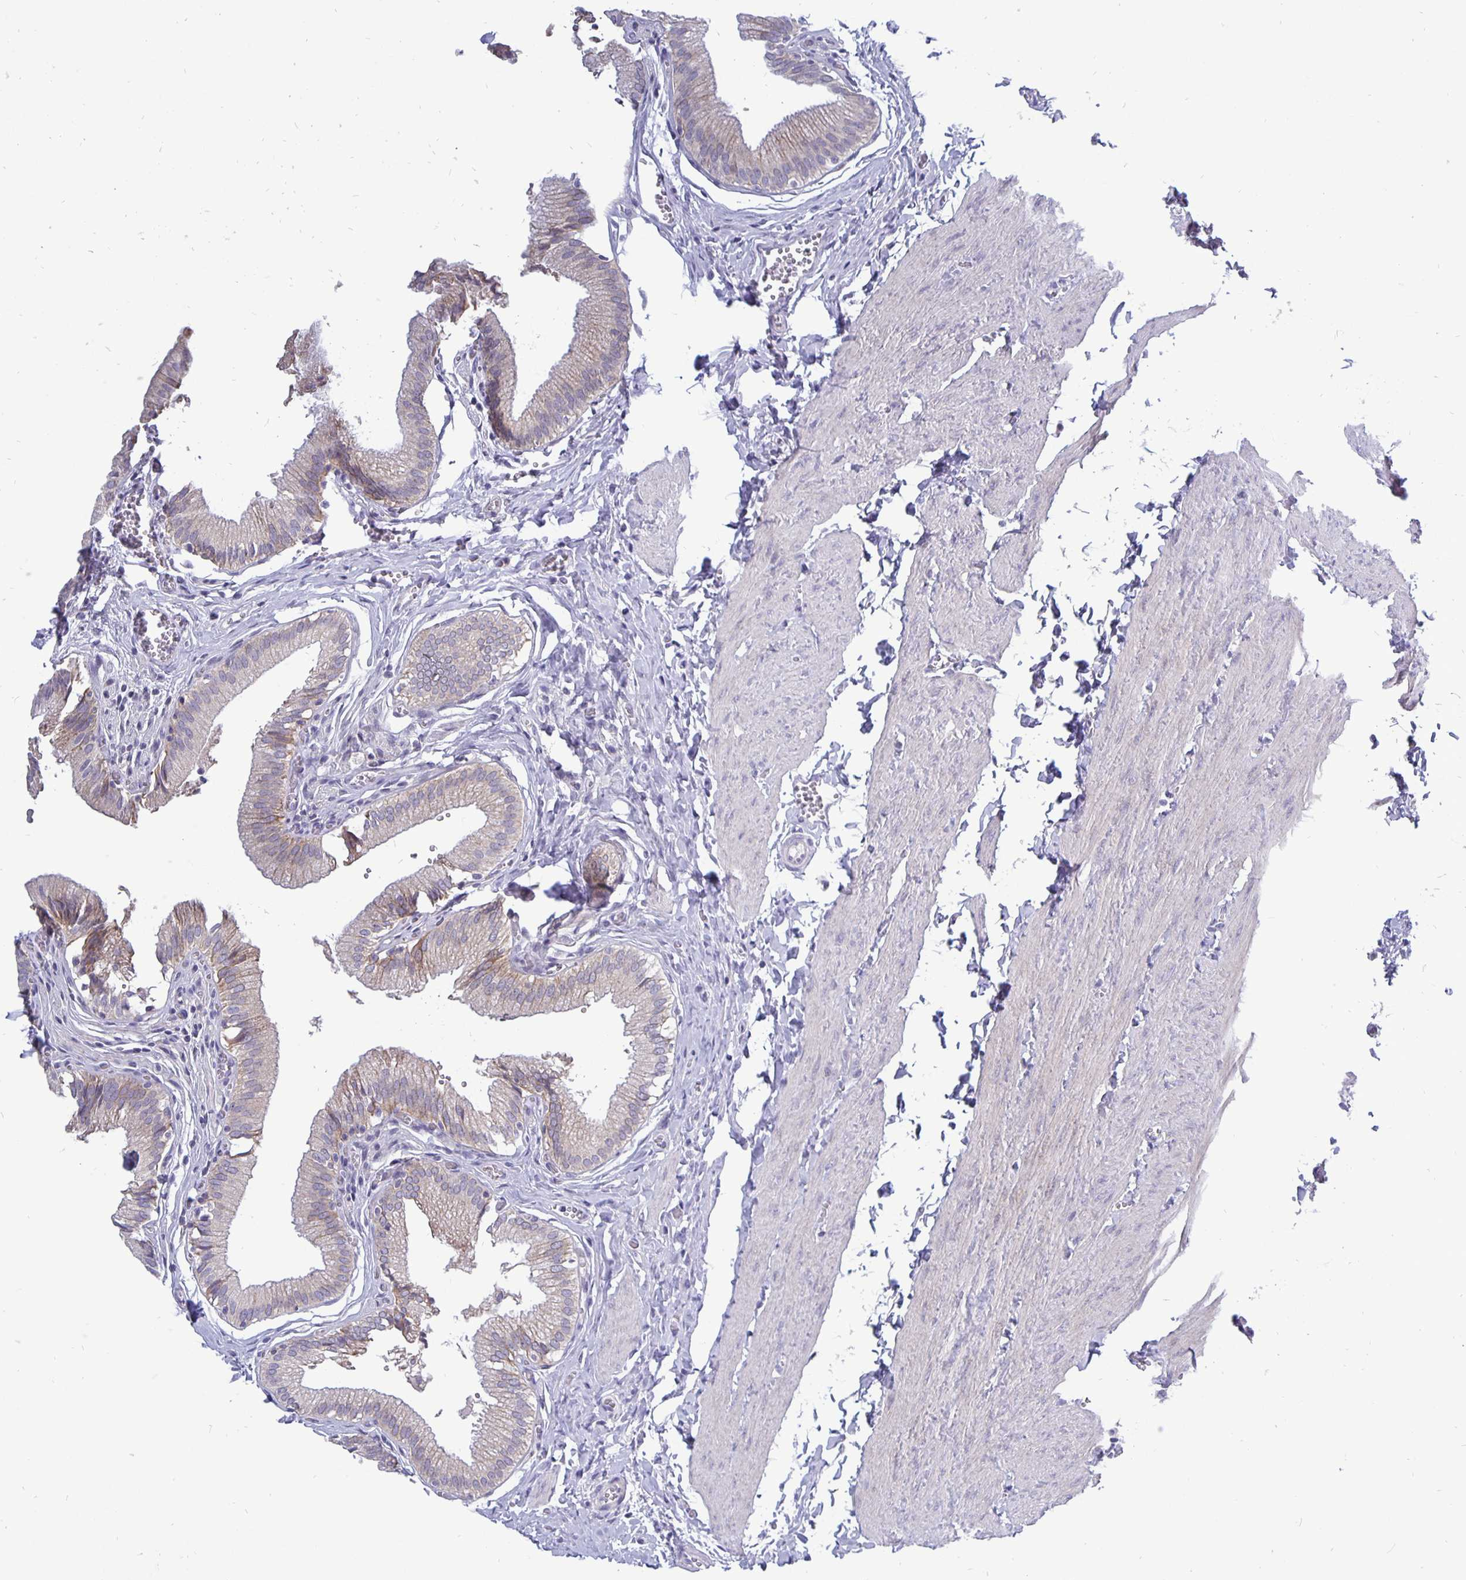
{"staining": {"intensity": "weak", "quantity": "<25%", "location": "cytoplasmic/membranous"}, "tissue": "gallbladder", "cell_type": "Glandular cells", "image_type": "normal", "snomed": [{"axis": "morphology", "description": "Normal tissue, NOS"}, {"axis": "topography", "description": "Gallbladder"}, {"axis": "topography", "description": "Peripheral nerve tissue"}], "caption": "Immunohistochemical staining of unremarkable gallbladder reveals no significant staining in glandular cells.", "gene": "ERBB2", "patient": {"sex": "male", "age": 17}}